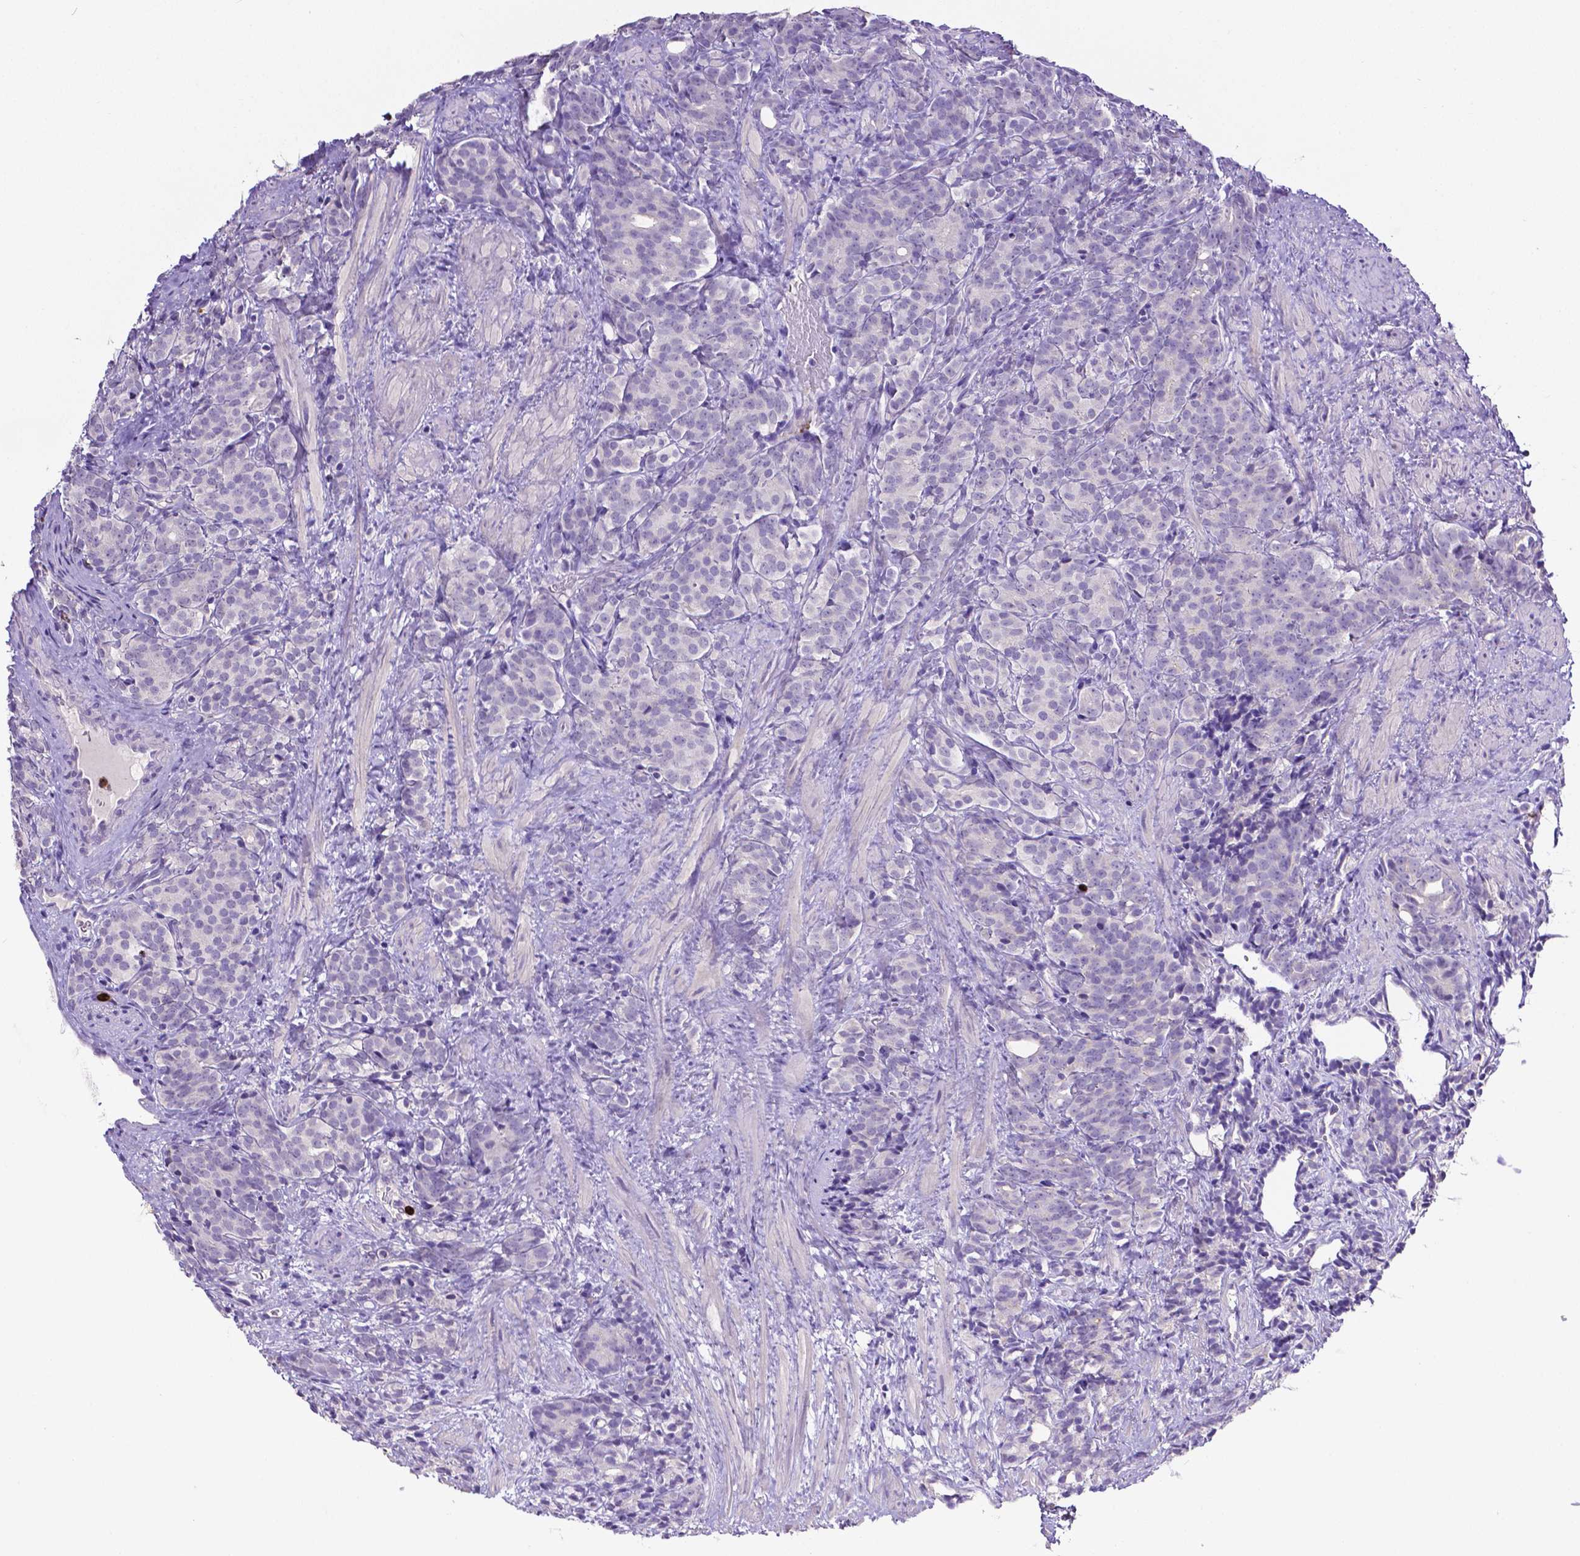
{"staining": {"intensity": "negative", "quantity": "none", "location": "none"}, "tissue": "prostate cancer", "cell_type": "Tumor cells", "image_type": "cancer", "snomed": [{"axis": "morphology", "description": "Adenocarcinoma, High grade"}, {"axis": "topography", "description": "Prostate"}], "caption": "Immunohistochemistry photomicrograph of prostate cancer (adenocarcinoma (high-grade)) stained for a protein (brown), which displays no staining in tumor cells.", "gene": "MMP9", "patient": {"sex": "male", "age": 84}}